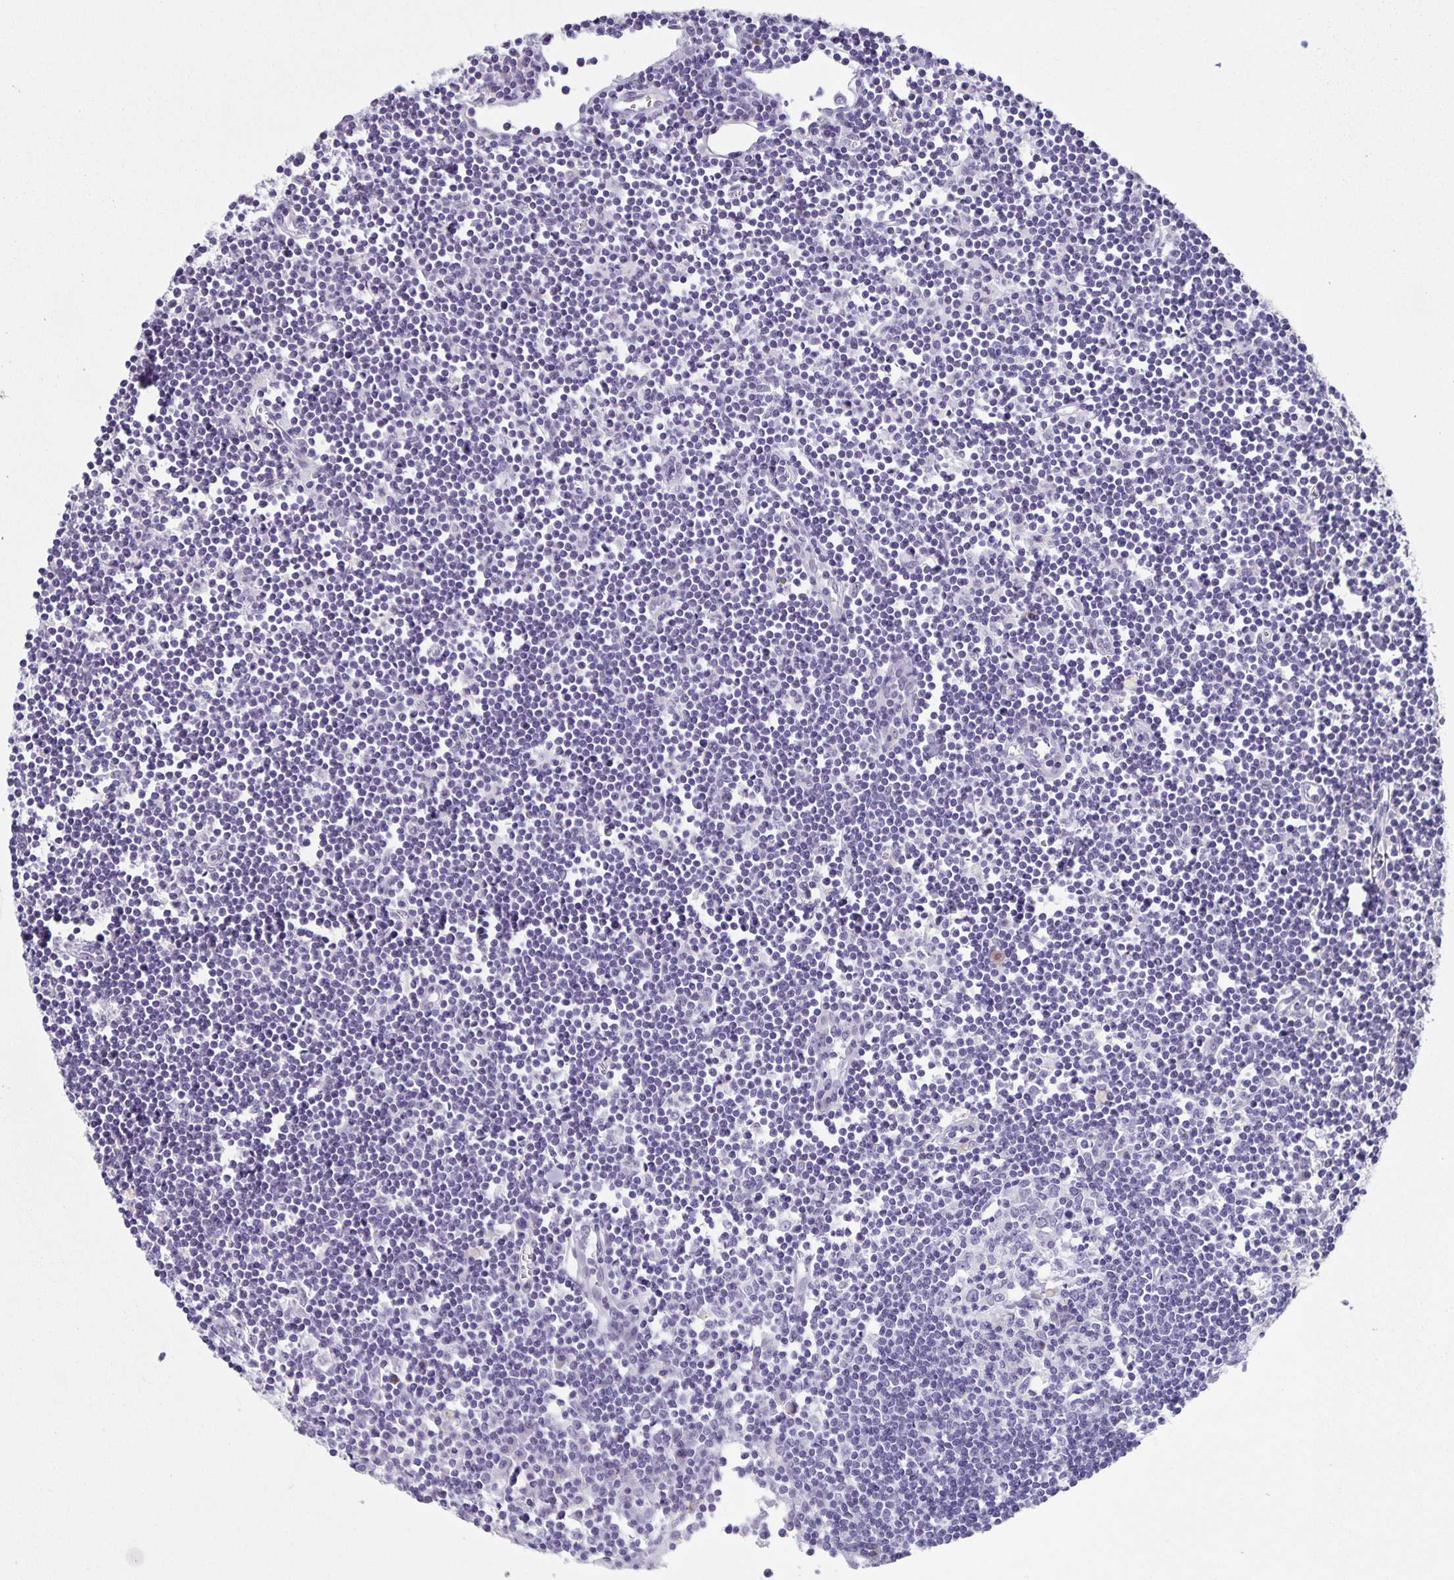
{"staining": {"intensity": "negative", "quantity": "none", "location": "none"}, "tissue": "lymph node", "cell_type": "Germinal center cells", "image_type": "normal", "snomed": [{"axis": "morphology", "description": "Normal tissue, NOS"}, {"axis": "topography", "description": "Lymph node"}], "caption": "Protein analysis of normal lymph node exhibits no significant expression in germinal center cells. (Stains: DAB (3,3'-diaminobenzidine) immunohistochemistry with hematoxylin counter stain, Microscopy: brightfield microscopy at high magnification).", "gene": "PHRF1", "patient": {"sex": "female", "age": 65}}